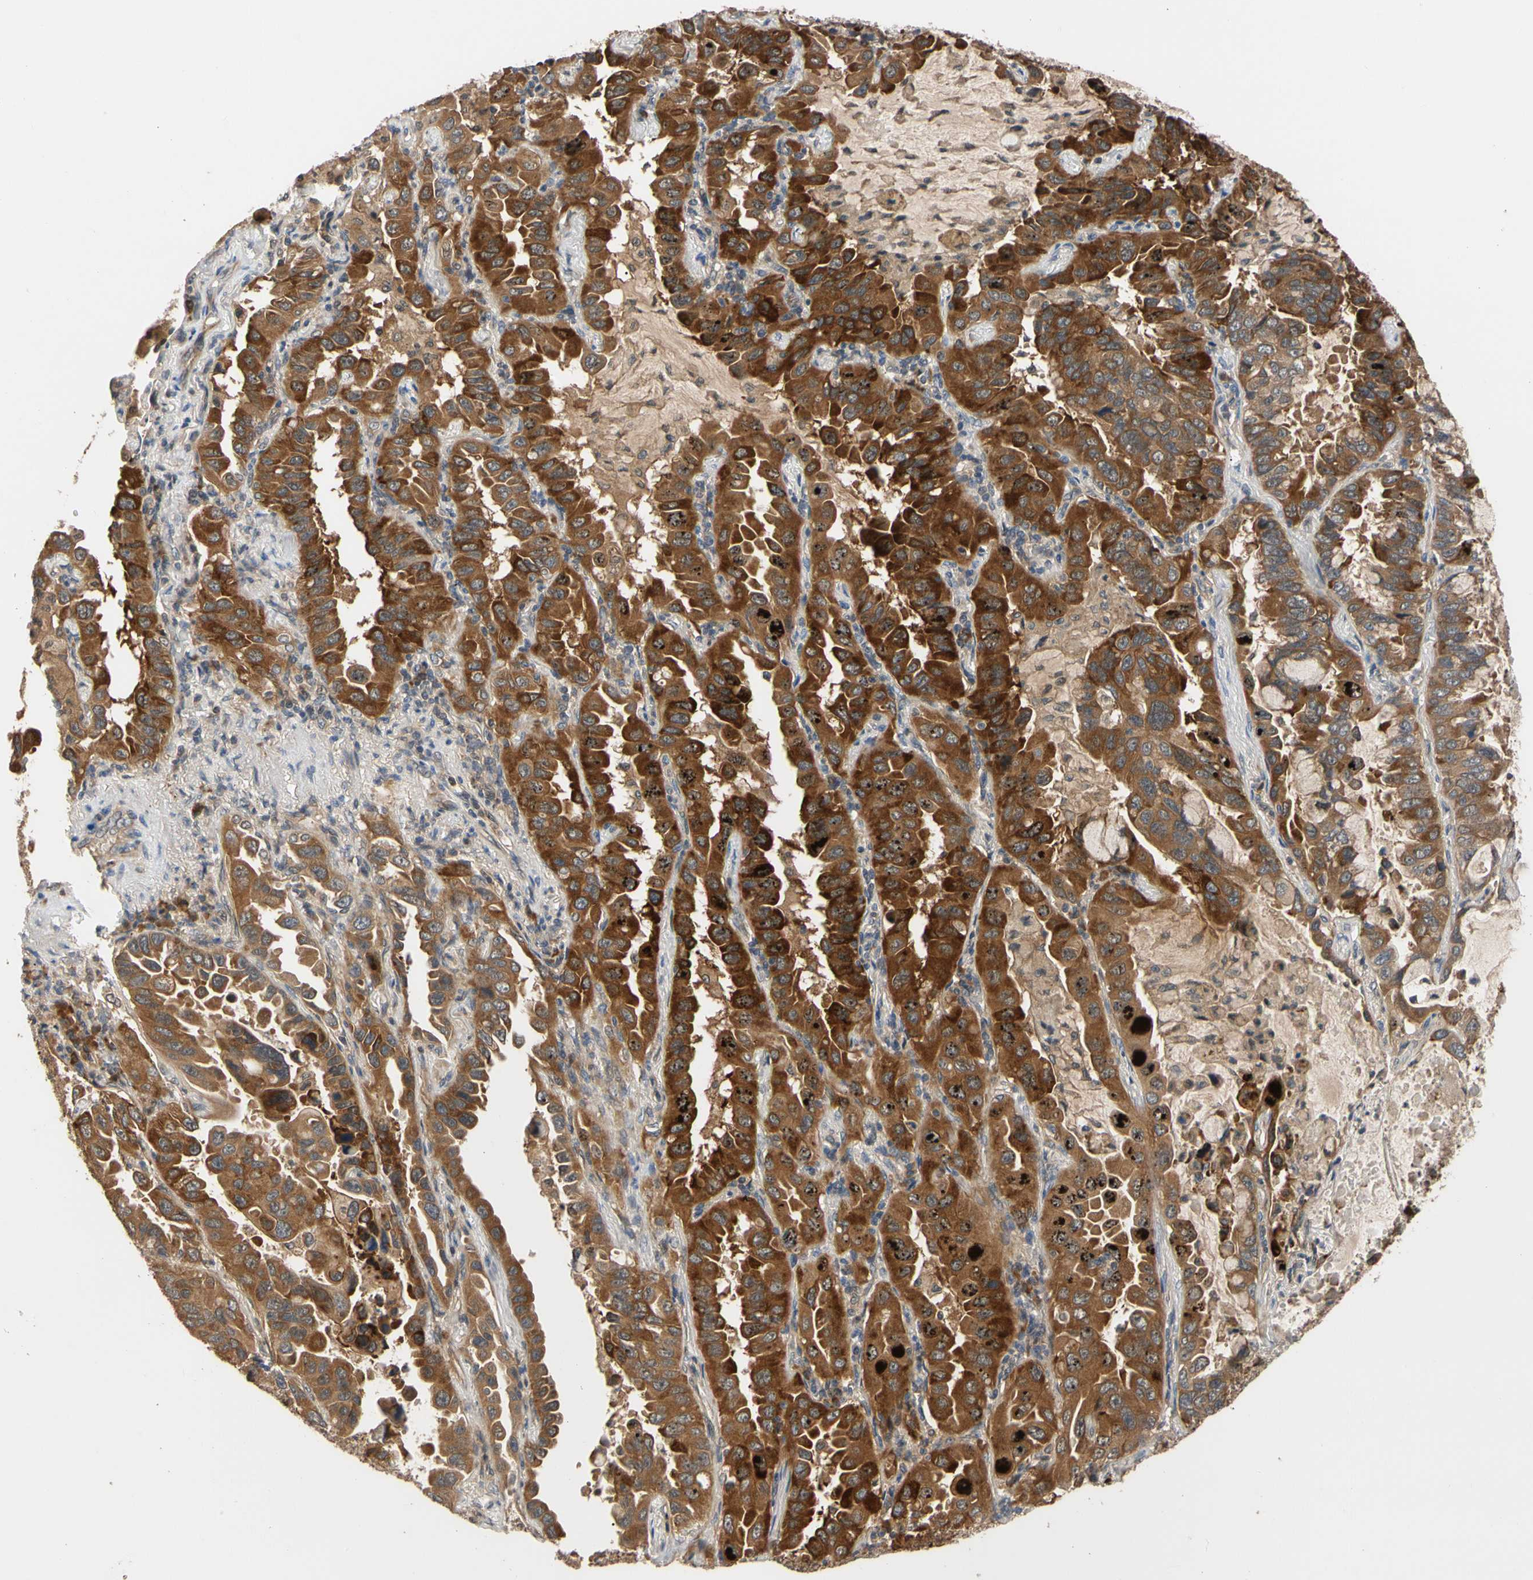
{"staining": {"intensity": "strong", "quantity": ">75%", "location": "cytoplasmic/membranous"}, "tissue": "lung cancer", "cell_type": "Tumor cells", "image_type": "cancer", "snomed": [{"axis": "morphology", "description": "Adenocarcinoma, NOS"}, {"axis": "topography", "description": "Lung"}], "caption": "Immunohistochemistry (IHC) micrograph of neoplastic tissue: lung cancer stained using IHC shows high levels of strong protein expression localized specifically in the cytoplasmic/membranous of tumor cells, appearing as a cytoplasmic/membranous brown color.", "gene": "CYTIP", "patient": {"sex": "male", "age": 64}}